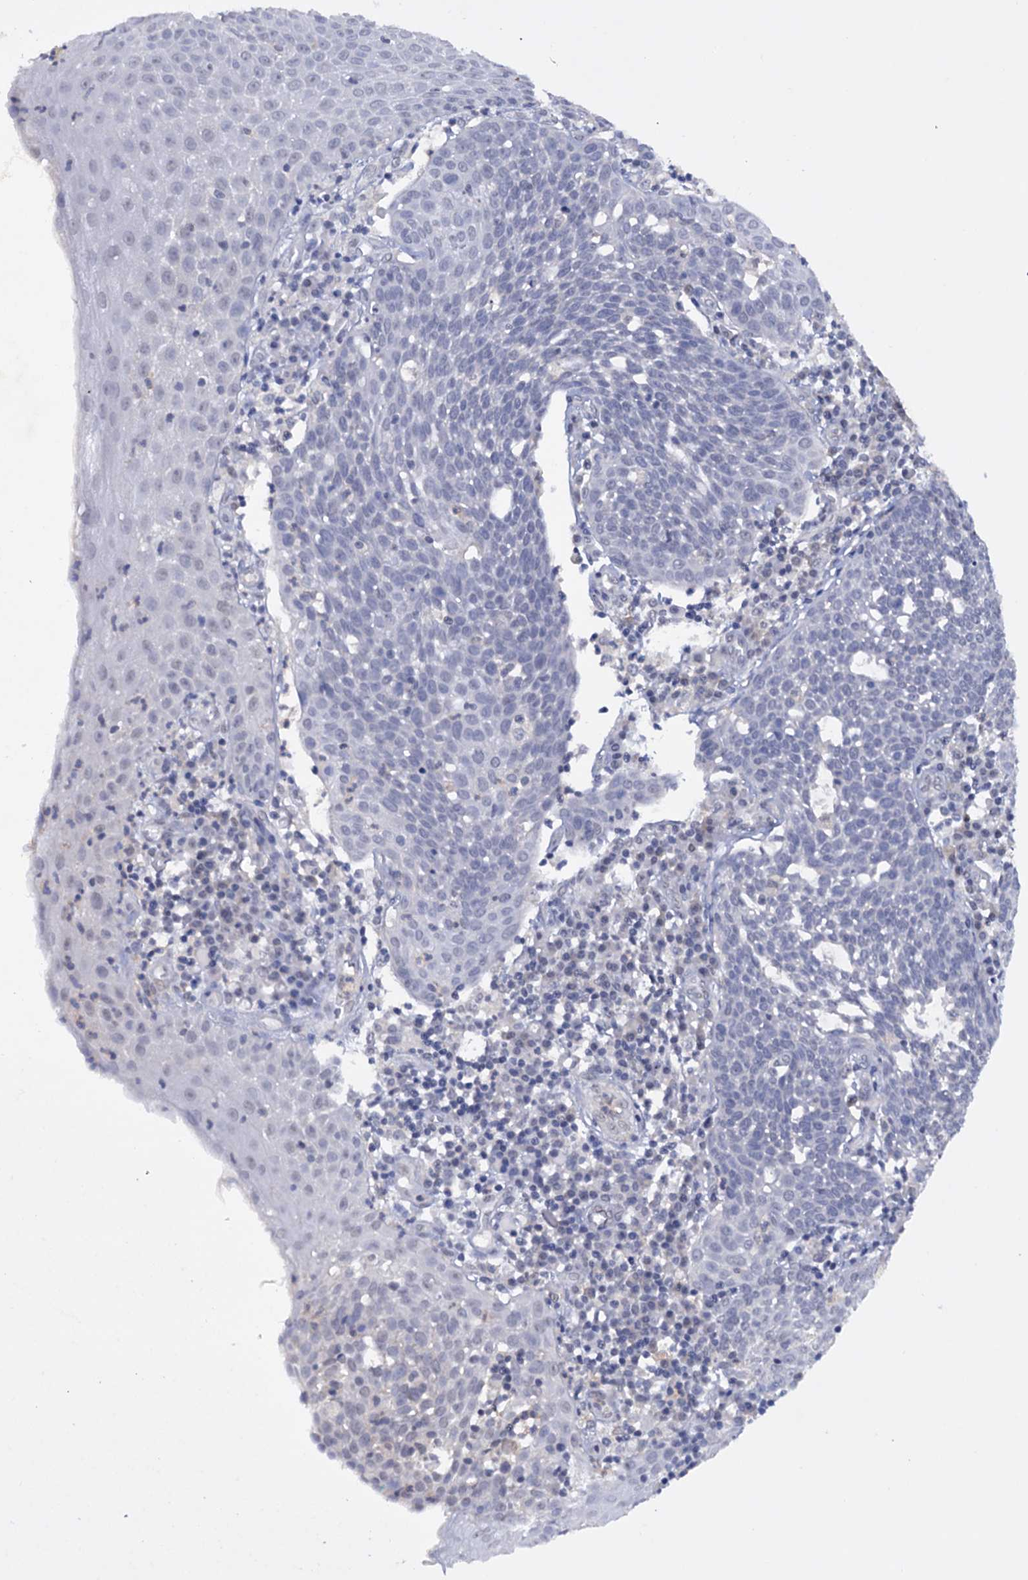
{"staining": {"intensity": "negative", "quantity": "none", "location": "none"}, "tissue": "cervical cancer", "cell_type": "Tumor cells", "image_type": "cancer", "snomed": [{"axis": "morphology", "description": "Squamous cell carcinoma, NOS"}, {"axis": "topography", "description": "Cervix"}], "caption": "Cervical cancer (squamous cell carcinoma) was stained to show a protein in brown. There is no significant expression in tumor cells. (DAB (3,3'-diaminobenzidine) immunohistochemistry (IHC) visualized using brightfield microscopy, high magnification).", "gene": "TBC1D12", "patient": {"sex": "female", "age": 34}}